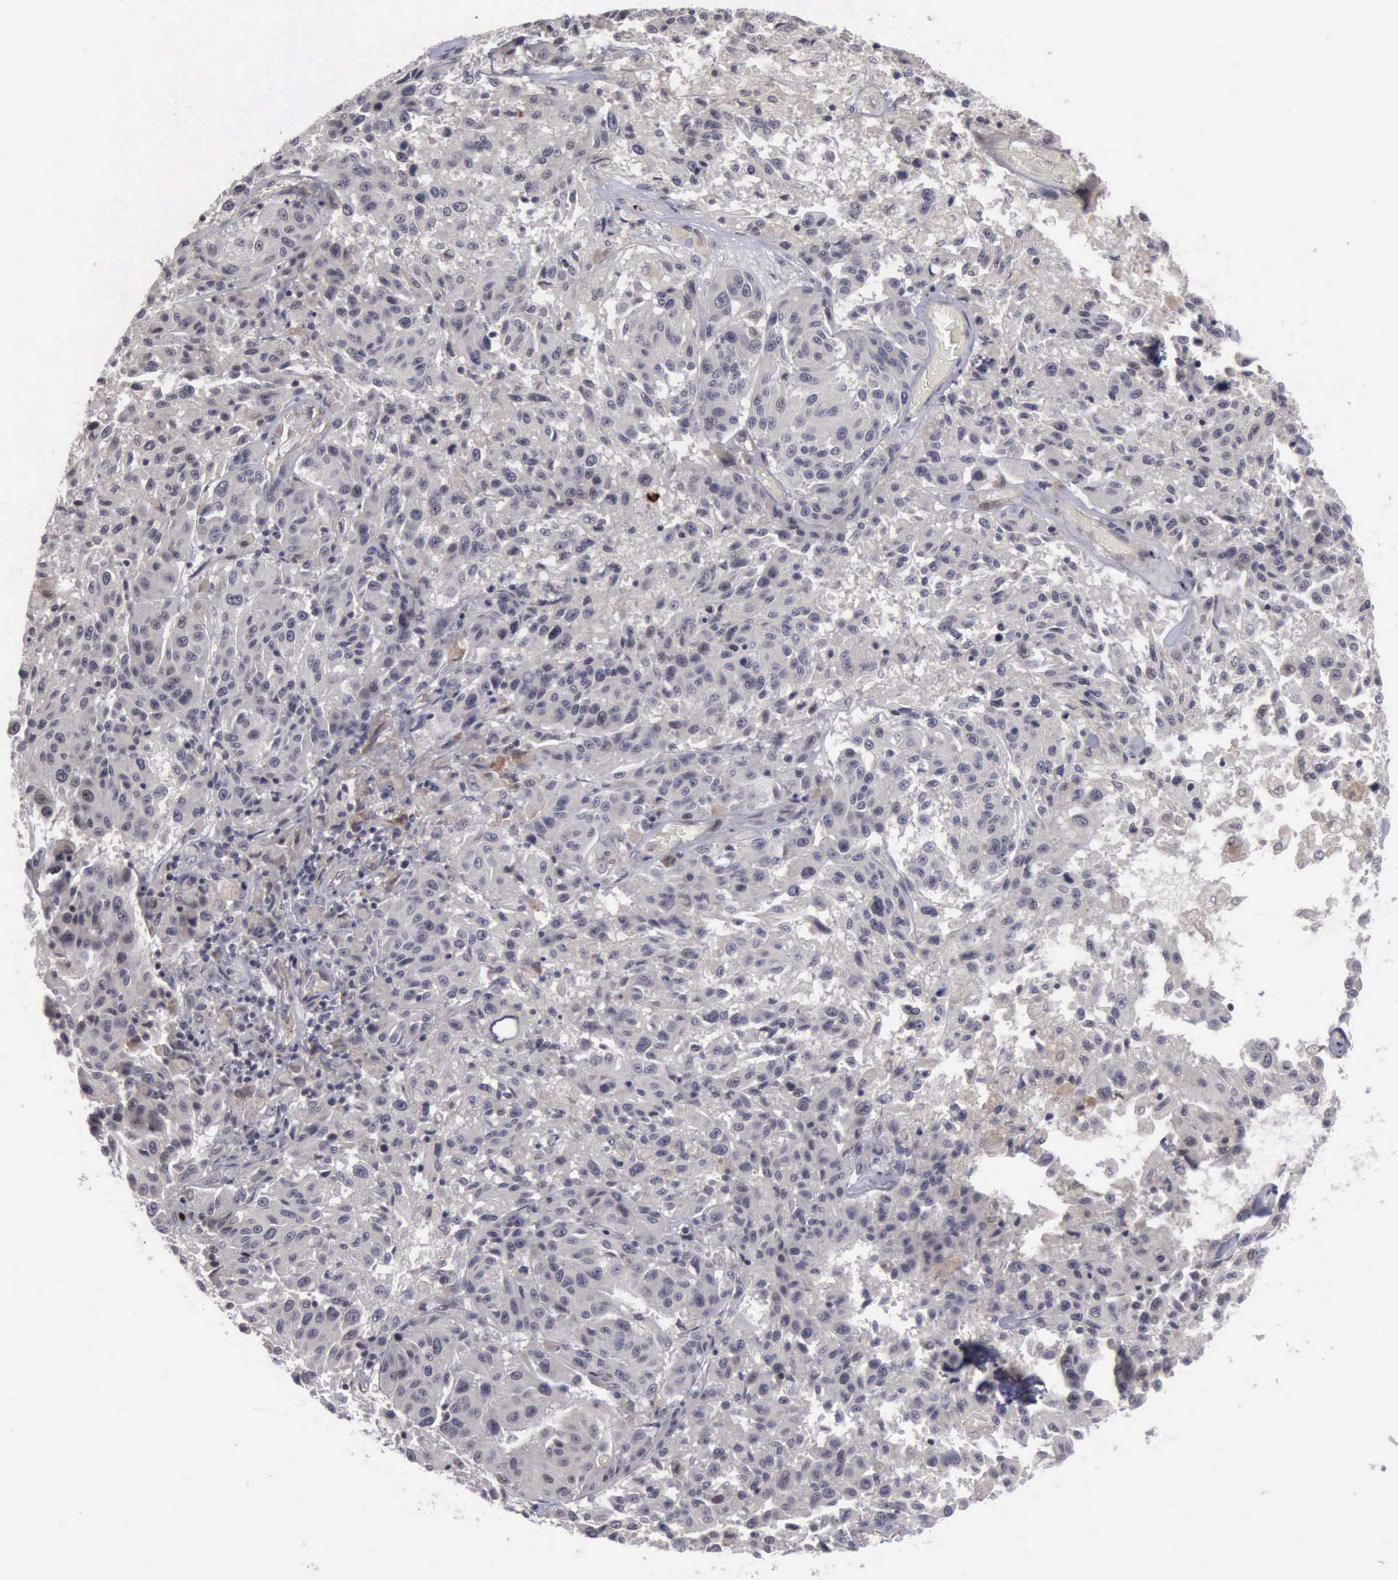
{"staining": {"intensity": "negative", "quantity": "none", "location": "none"}, "tissue": "melanoma", "cell_type": "Tumor cells", "image_type": "cancer", "snomed": [{"axis": "morphology", "description": "Malignant melanoma, NOS"}, {"axis": "topography", "description": "Skin"}], "caption": "Protein analysis of malignant melanoma displays no significant positivity in tumor cells. Brightfield microscopy of immunohistochemistry stained with DAB (3,3'-diaminobenzidine) (brown) and hematoxylin (blue), captured at high magnification.", "gene": "MMP9", "patient": {"sex": "female", "age": 77}}